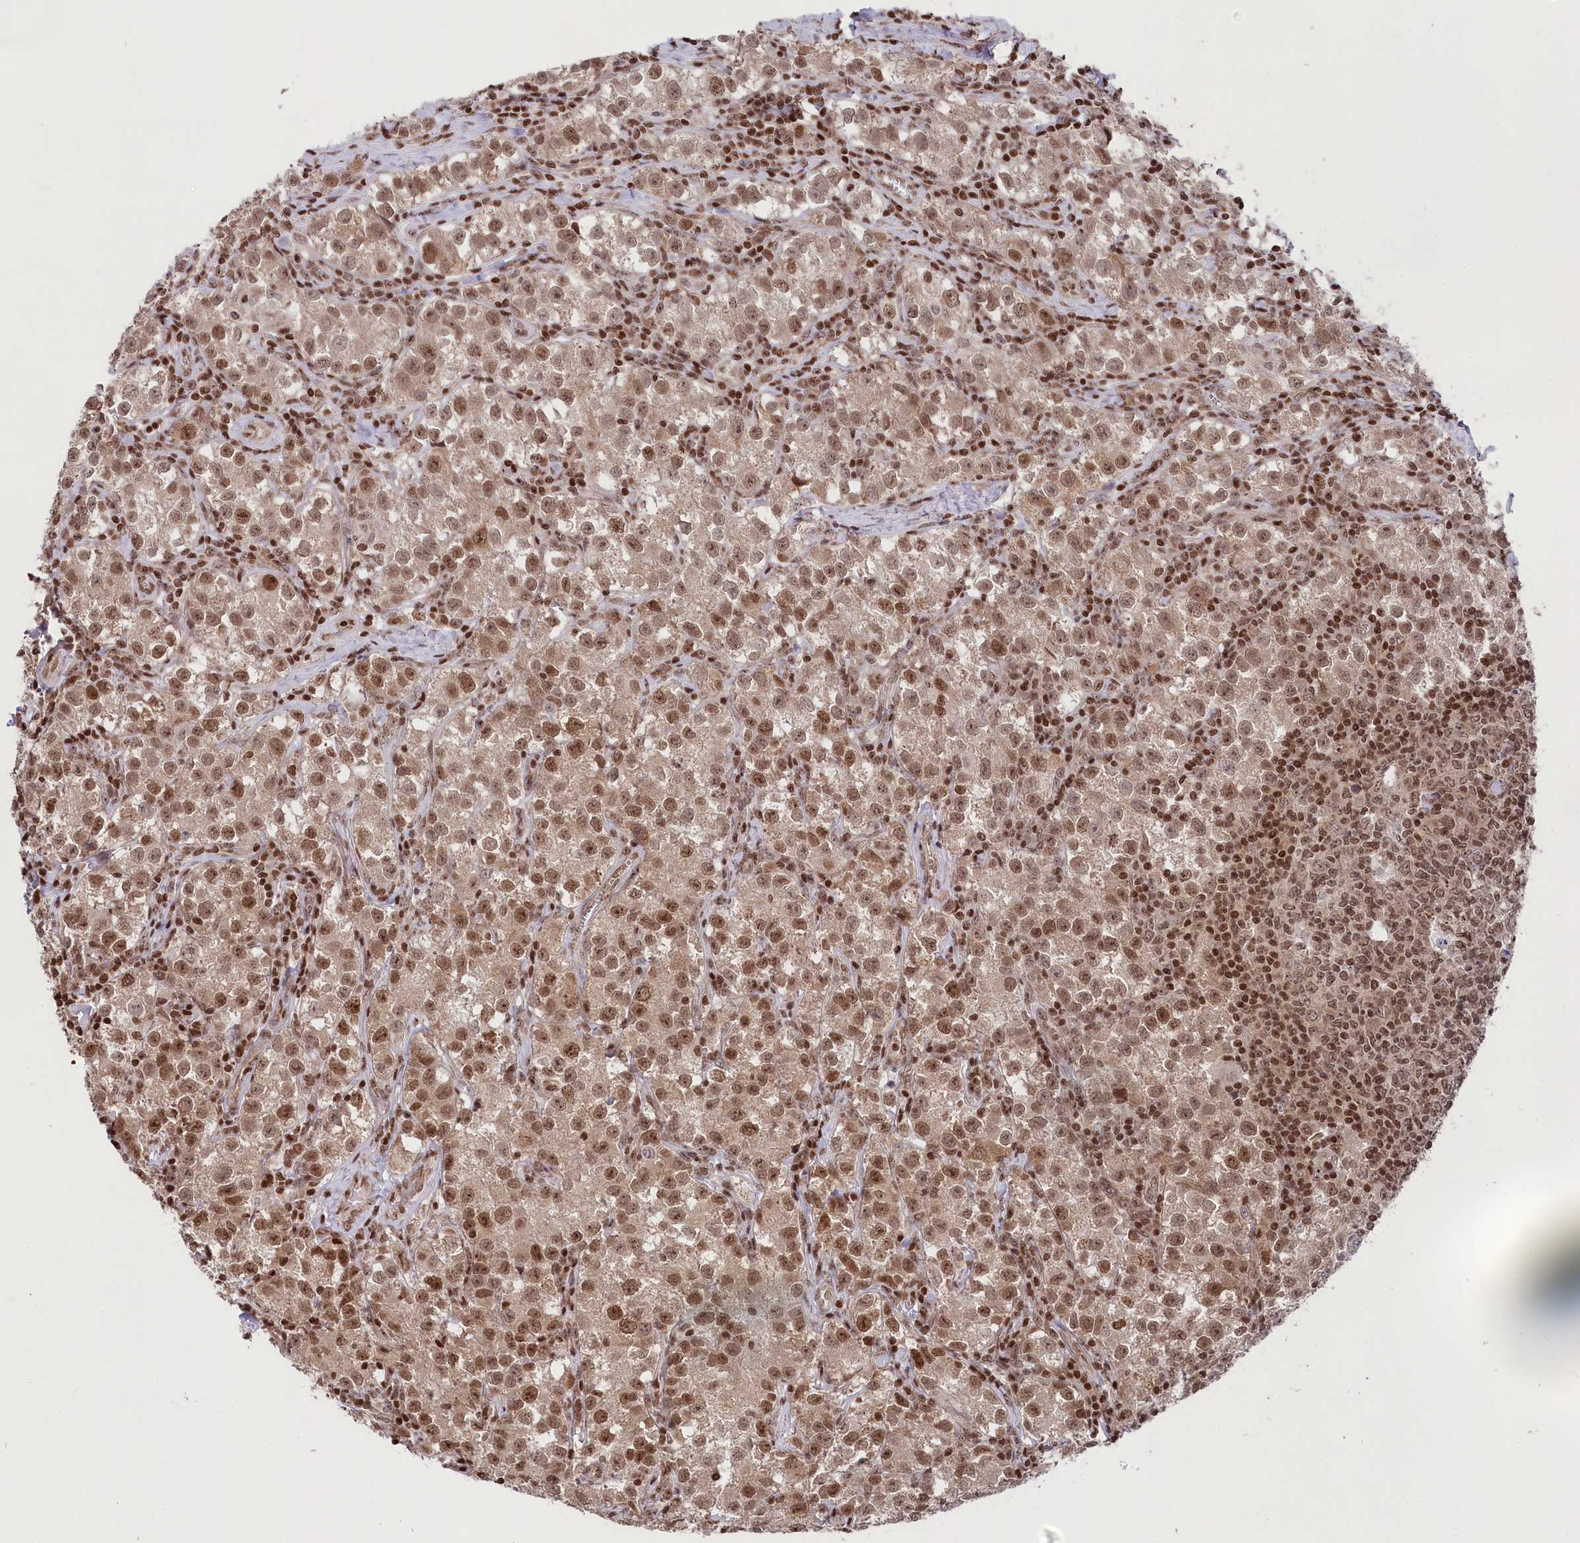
{"staining": {"intensity": "moderate", "quantity": ">75%", "location": "nuclear"}, "tissue": "testis cancer", "cell_type": "Tumor cells", "image_type": "cancer", "snomed": [{"axis": "morphology", "description": "Seminoma, NOS"}, {"axis": "morphology", "description": "Carcinoma, Embryonal, NOS"}, {"axis": "topography", "description": "Testis"}], "caption": "A micrograph showing moderate nuclear expression in approximately >75% of tumor cells in testis cancer, as visualized by brown immunohistochemical staining.", "gene": "CGGBP1", "patient": {"sex": "male", "age": 43}}